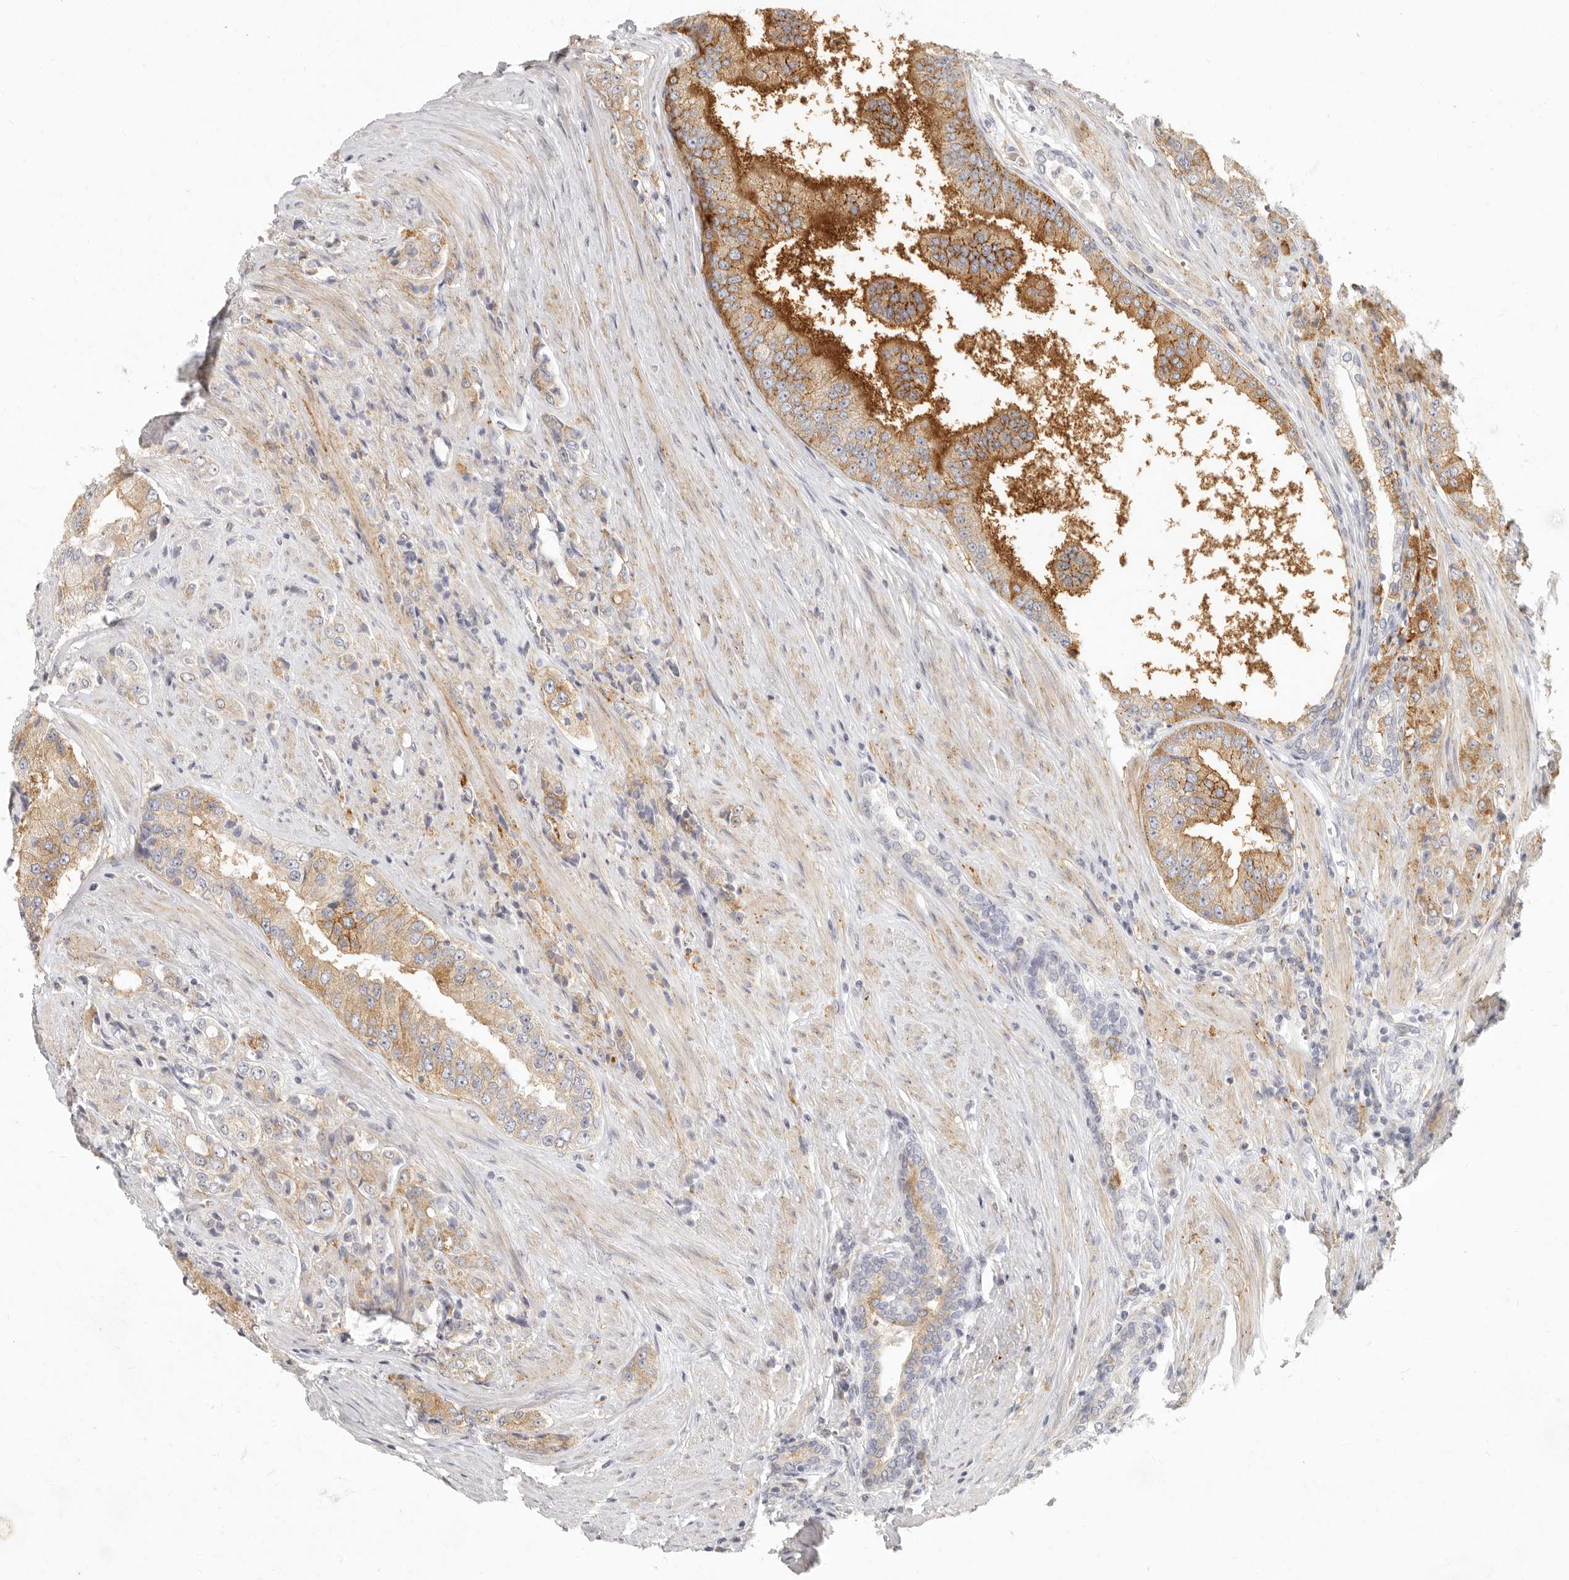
{"staining": {"intensity": "moderate", "quantity": "25%-75%", "location": "cytoplasmic/membranous"}, "tissue": "prostate cancer", "cell_type": "Tumor cells", "image_type": "cancer", "snomed": [{"axis": "morphology", "description": "Adenocarcinoma, High grade"}, {"axis": "topography", "description": "Prostate"}], "caption": "Immunohistochemical staining of human adenocarcinoma (high-grade) (prostate) reveals medium levels of moderate cytoplasmic/membranous expression in about 25%-75% of tumor cells.", "gene": "NIBAN1", "patient": {"sex": "male", "age": 61}}